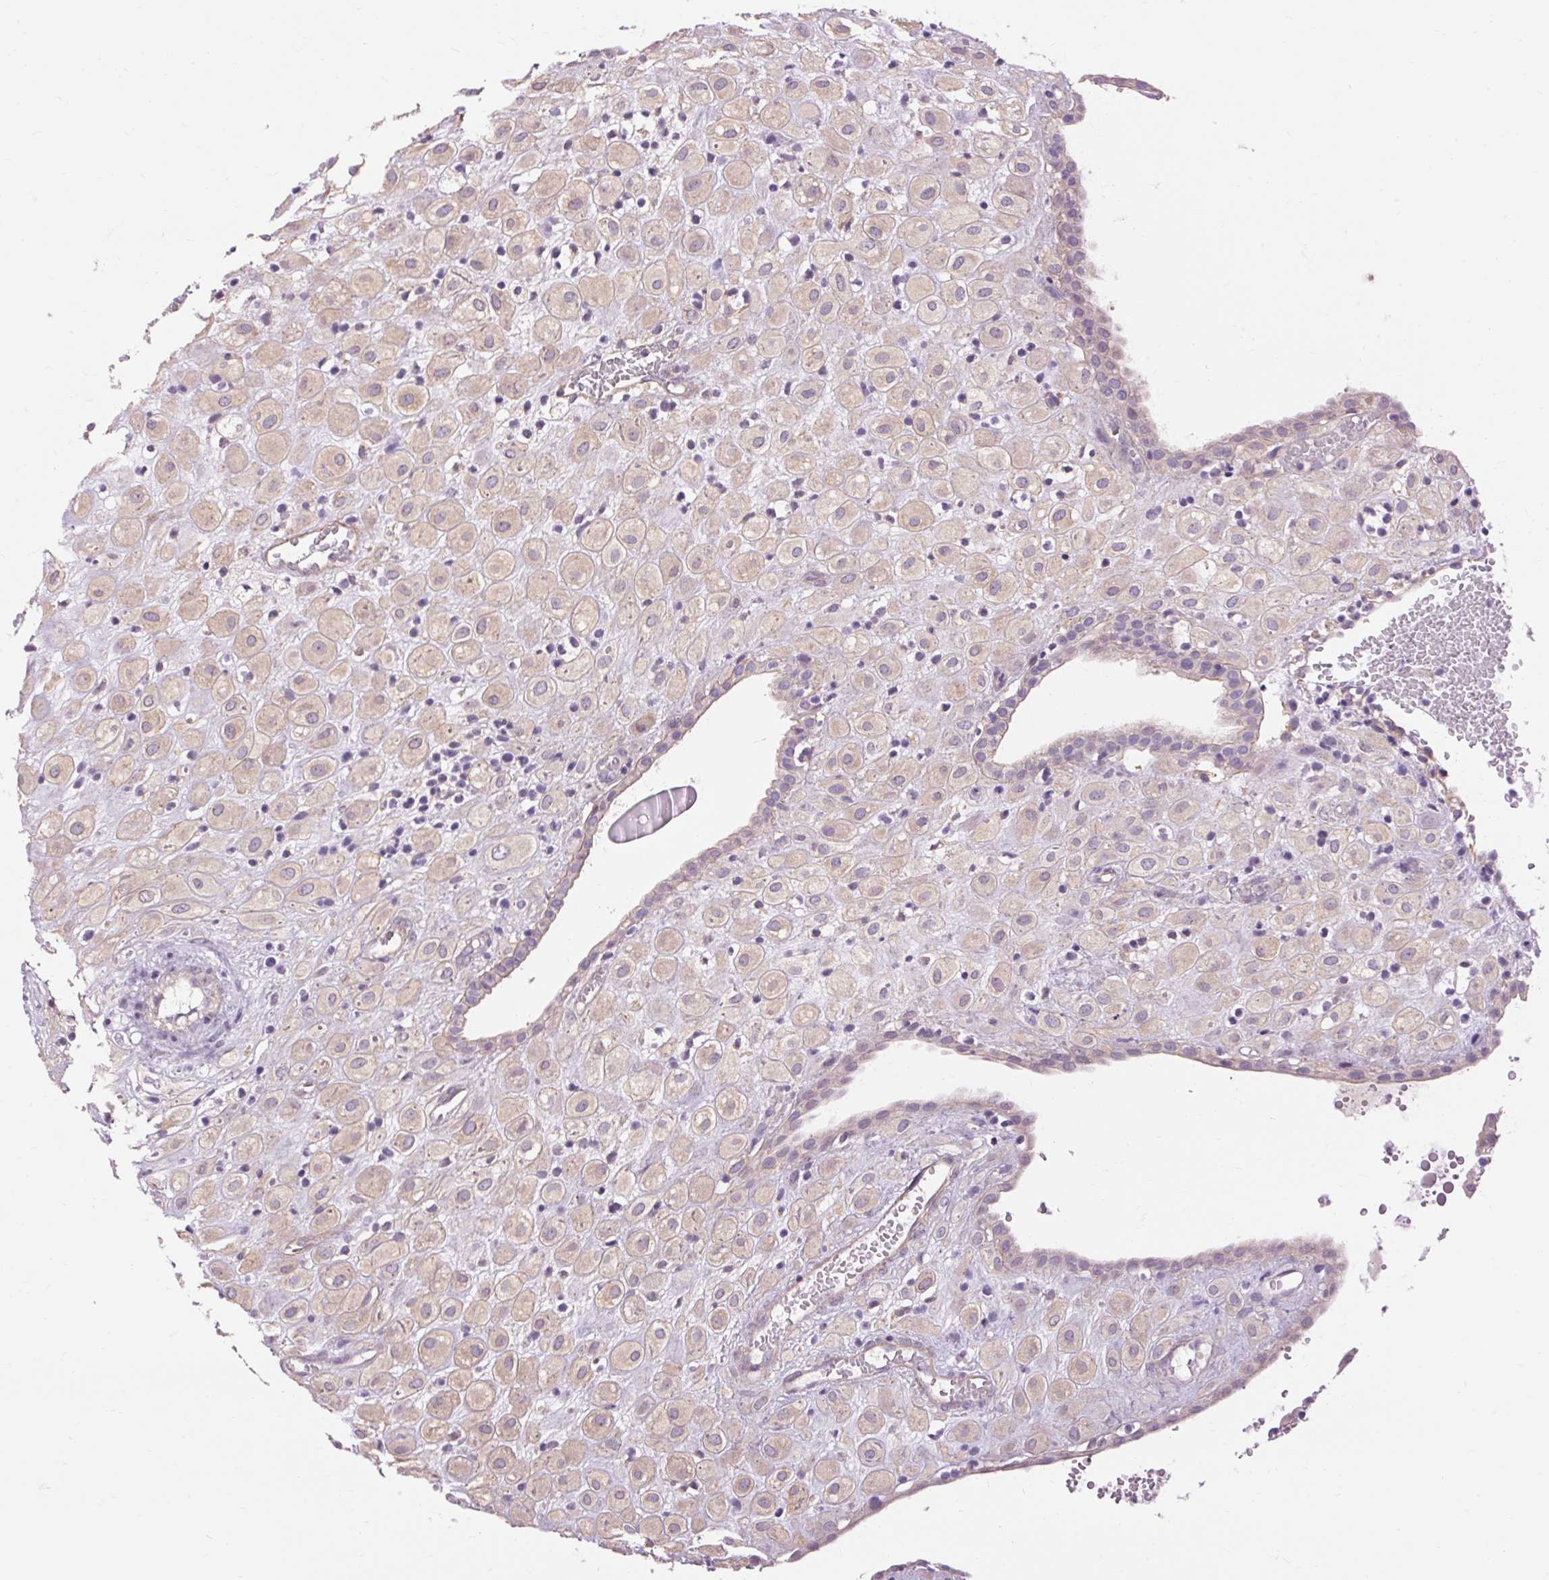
{"staining": {"intensity": "weak", "quantity": "25%-75%", "location": "cytoplasmic/membranous"}, "tissue": "placenta", "cell_type": "Decidual cells", "image_type": "normal", "snomed": [{"axis": "morphology", "description": "Normal tissue, NOS"}, {"axis": "topography", "description": "Placenta"}], "caption": "Normal placenta displays weak cytoplasmic/membranous expression in approximately 25%-75% of decidual cells, visualized by immunohistochemistry.", "gene": "TM6SF1", "patient": {"sex": "female", "age": 24}}